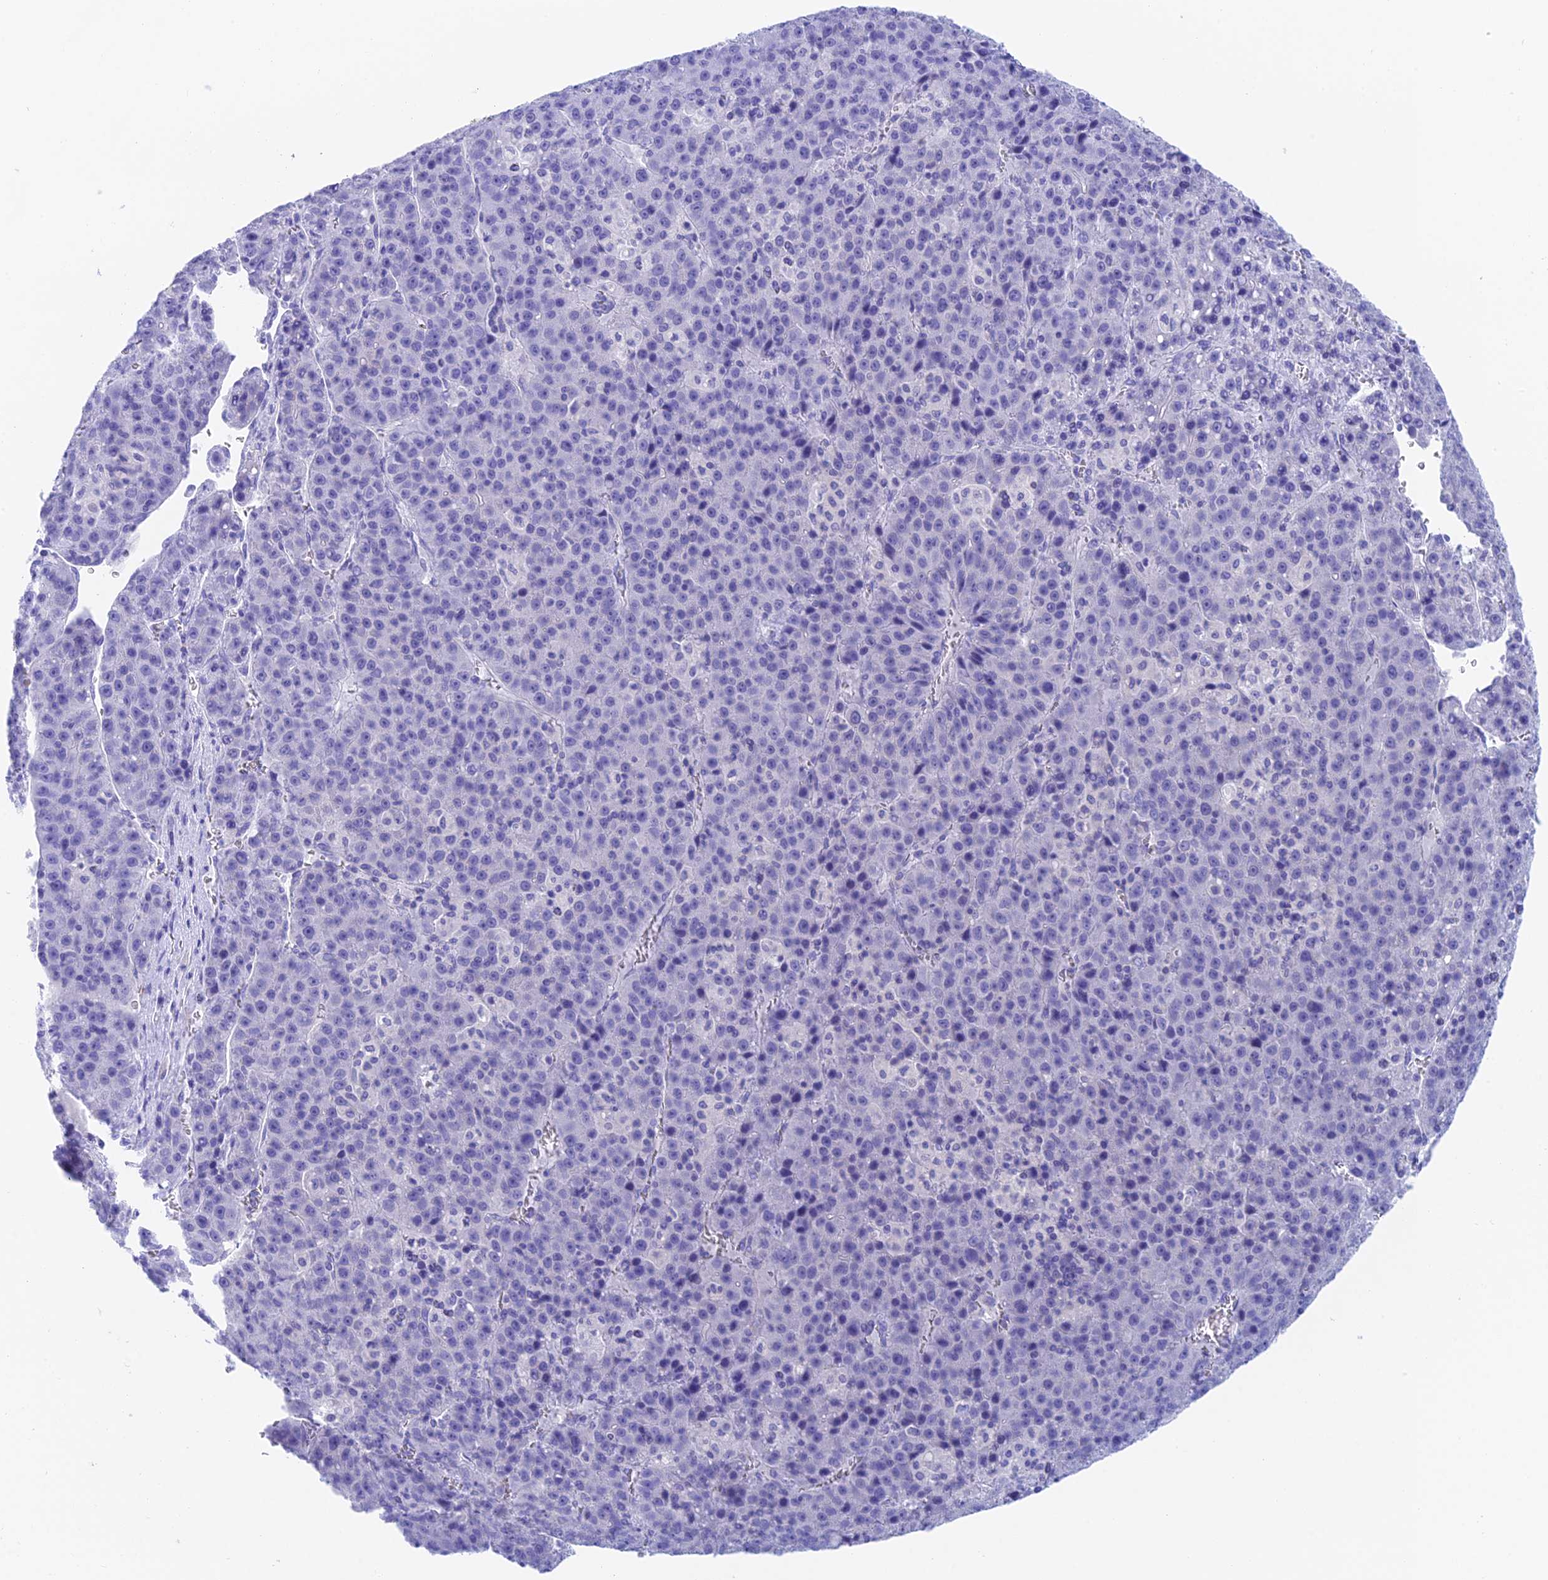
{"staining": {"intensity": "negative", "quantity": "none", "location": "none"}, "tissue": "liver cancer", "cell_type": "Tumor cells", "image_type": "cancer", "snomed": [{"axis": "morphology", "description": "Carcinoma, Hepatocellular, NOS"}, {"axis": "topography", "description": "Liver"}], "caption": "This is a photomicrograph of immunohistochemistry staining of hepatocellular carcinoma (liver), which shows no positivity in tumor cells.", "gene": "ADAMTS13", "patient": {"sex": "female", "age": 53}}